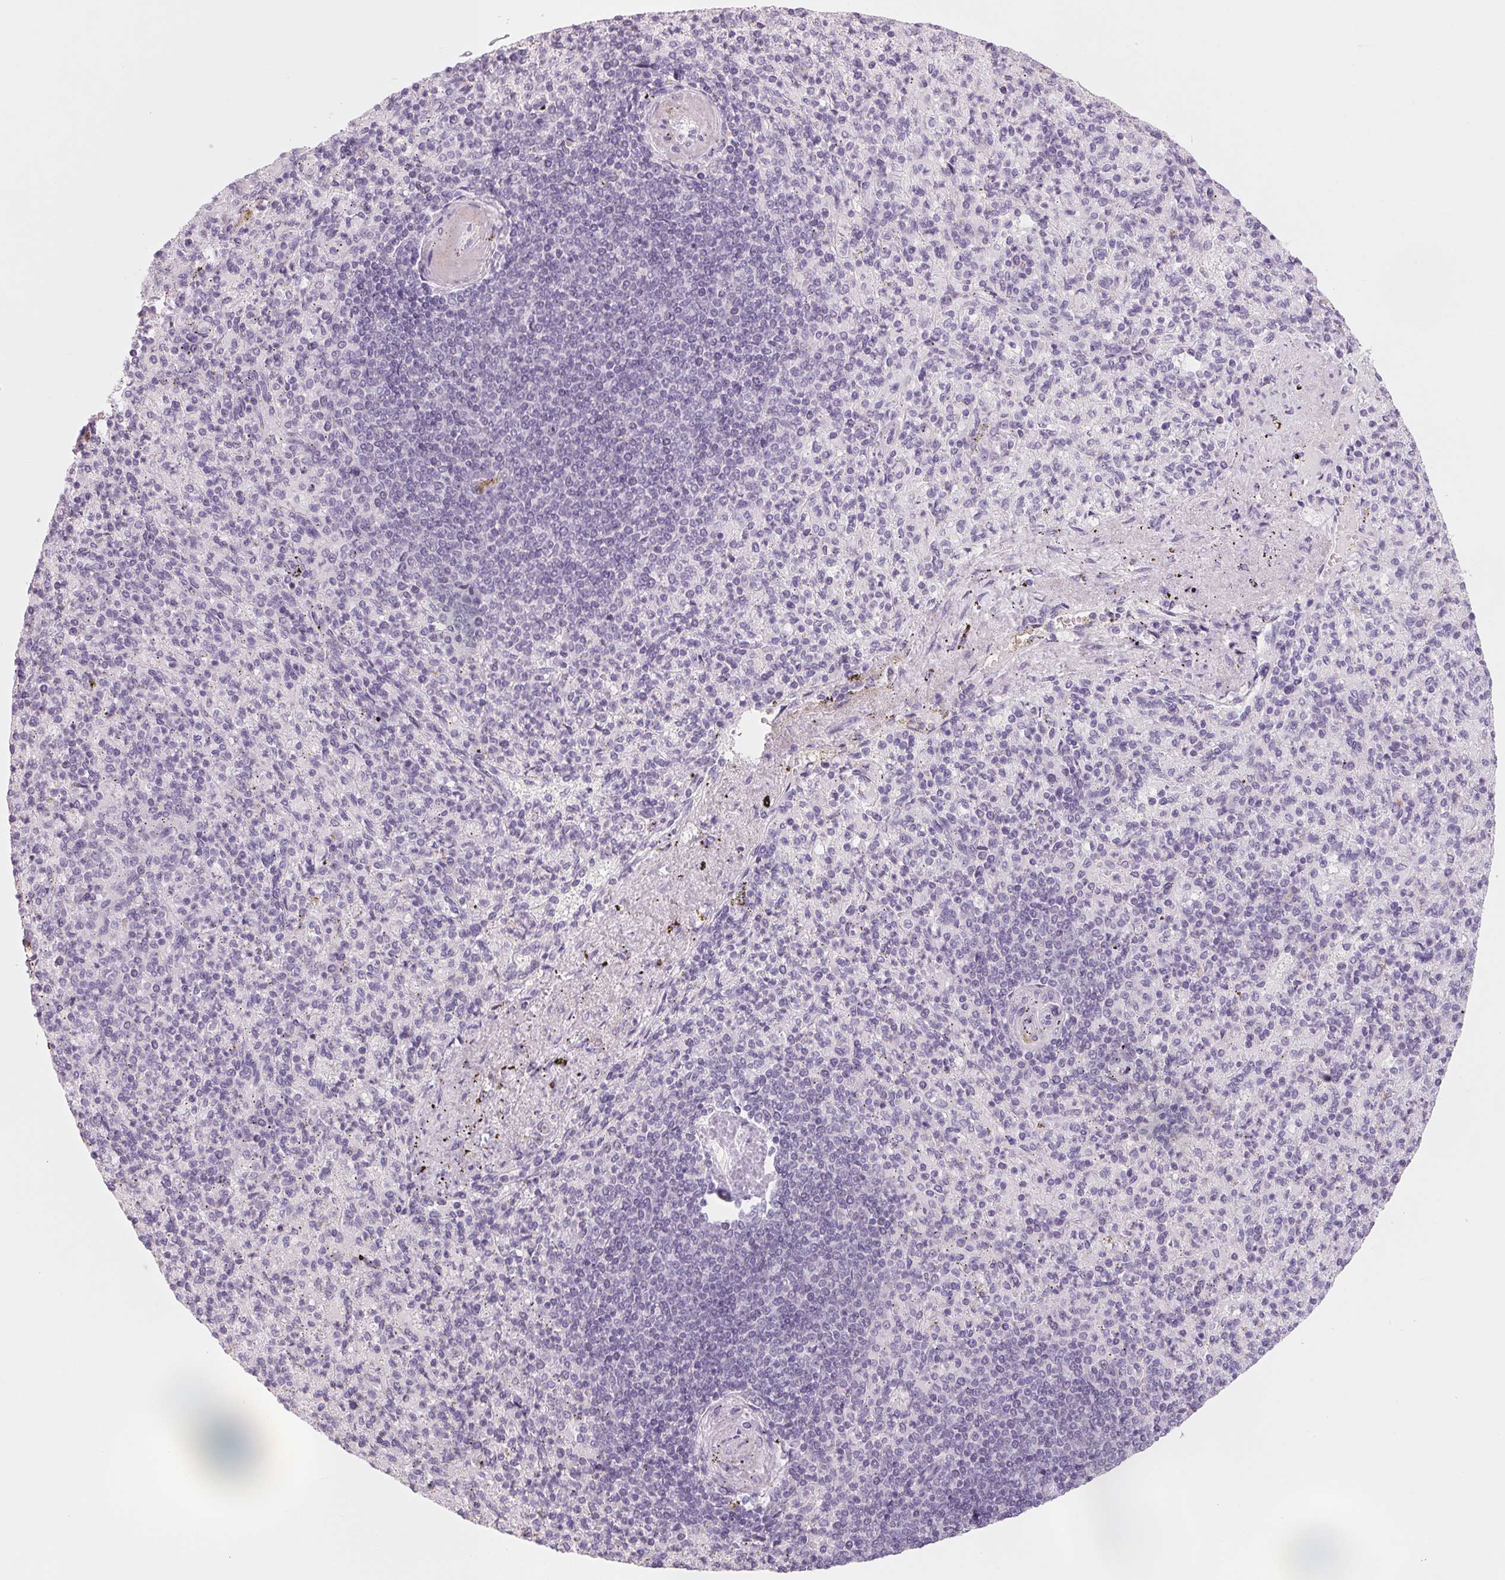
{"staining": {"intensity": "negative", "quantity": "none", "location": "none"}, "tissue": "spleen", "cell_type": "Cells in red pulp", "image_type": "normal", "snomed": [{"axis": "morphology", "description": "Normal tissue, NOS"}, {"axis": "topography", "description": "Spleen"}], "caption": "Image shows no significant protein staining in cells in red pulp of unremarkable spleen. (Brightfield microscopy of DAB (3,3'-diaminobenzidine) immunohistochemistry at high magnification).", "gene": "DNTTIP2", "patient": {"sex": "female", "age": 74}}